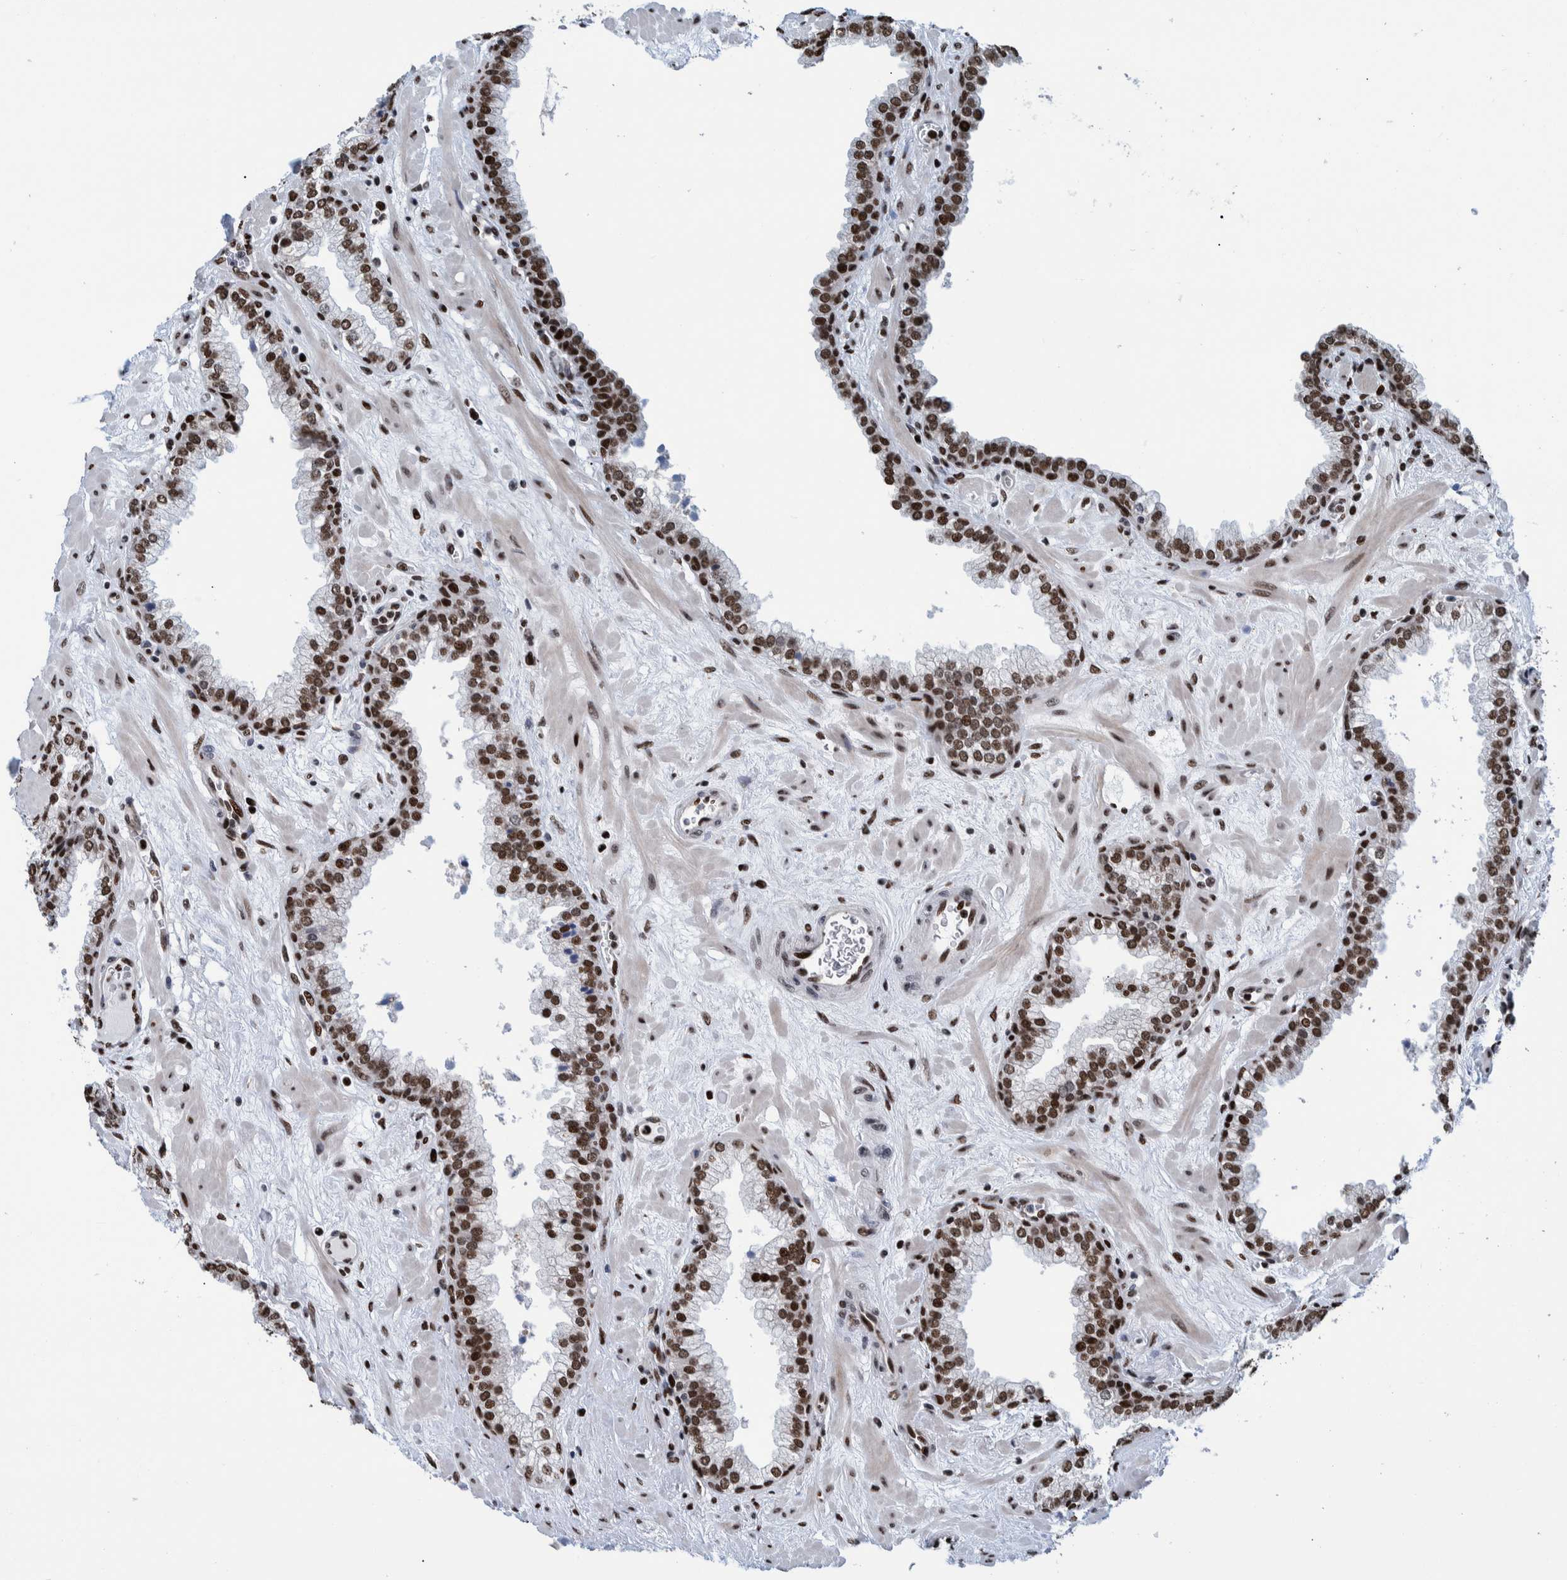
{"staining": {"intensity": "strong", "quantity": ">75%", "location": "nuclear"}, "tissue": "prostate", "cell_type": "Glandular cells", "image_type": "normal", "snomed": [{"axis": "morphology", "description": "Normal tissue, NOS"}, {"axis": "morphology", "description": "Urothelial carcinoma, Low grade"}, {"axis": "topography", "description": "Urinary bladder"}, {"axis": "topography", "description": "Prostate"}], "caption": "Approximately >75% of glandular cells in benign prostate demonstrate strong nuclear protein expression as visualized by brown immunohistochemical staining.", "gene": "HEATR9", "patient": {"sex": "male", "age": 60}}